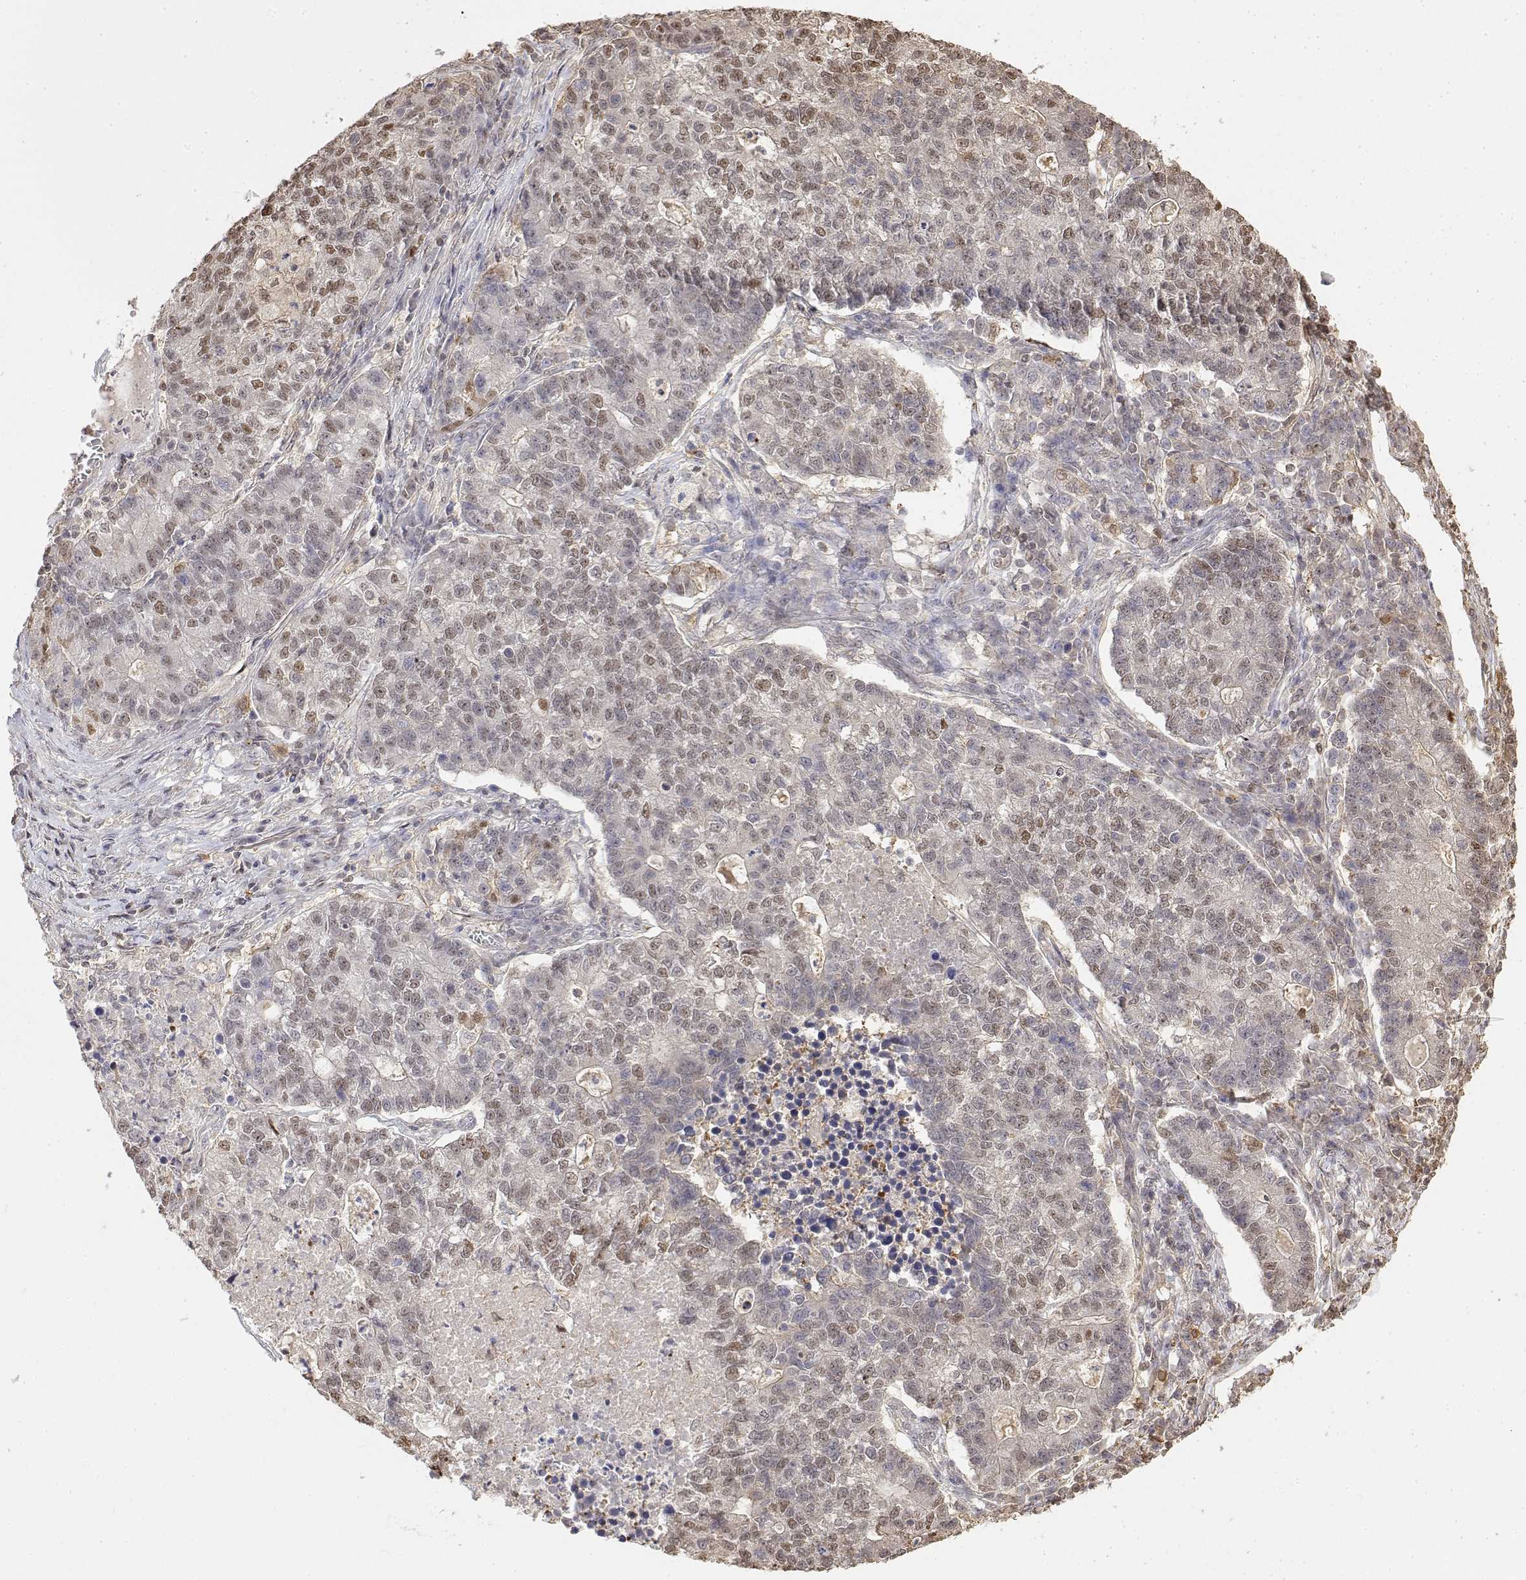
{"staining": {"intensity": "weak", "quantity": "<25%", "location": "nuclear"}, "tissue": "lung cancer", "cell_type": "Tumor cells", "image_type": "cancer", "snomed": [{"axis": "morphology", "description": "Adenocarcinoma, NOS"}, {"axis": "topography", "description": "Lung"}], "caption": "This micrograph is of lung cancer stained with immunohistochemistry (IHC) to label a protein in brown with the nuclei are counter-stained blue. There is no positivity in tumor cells.", "gene": "TPI1", "patient": {"sex": "male", "age": 57}}